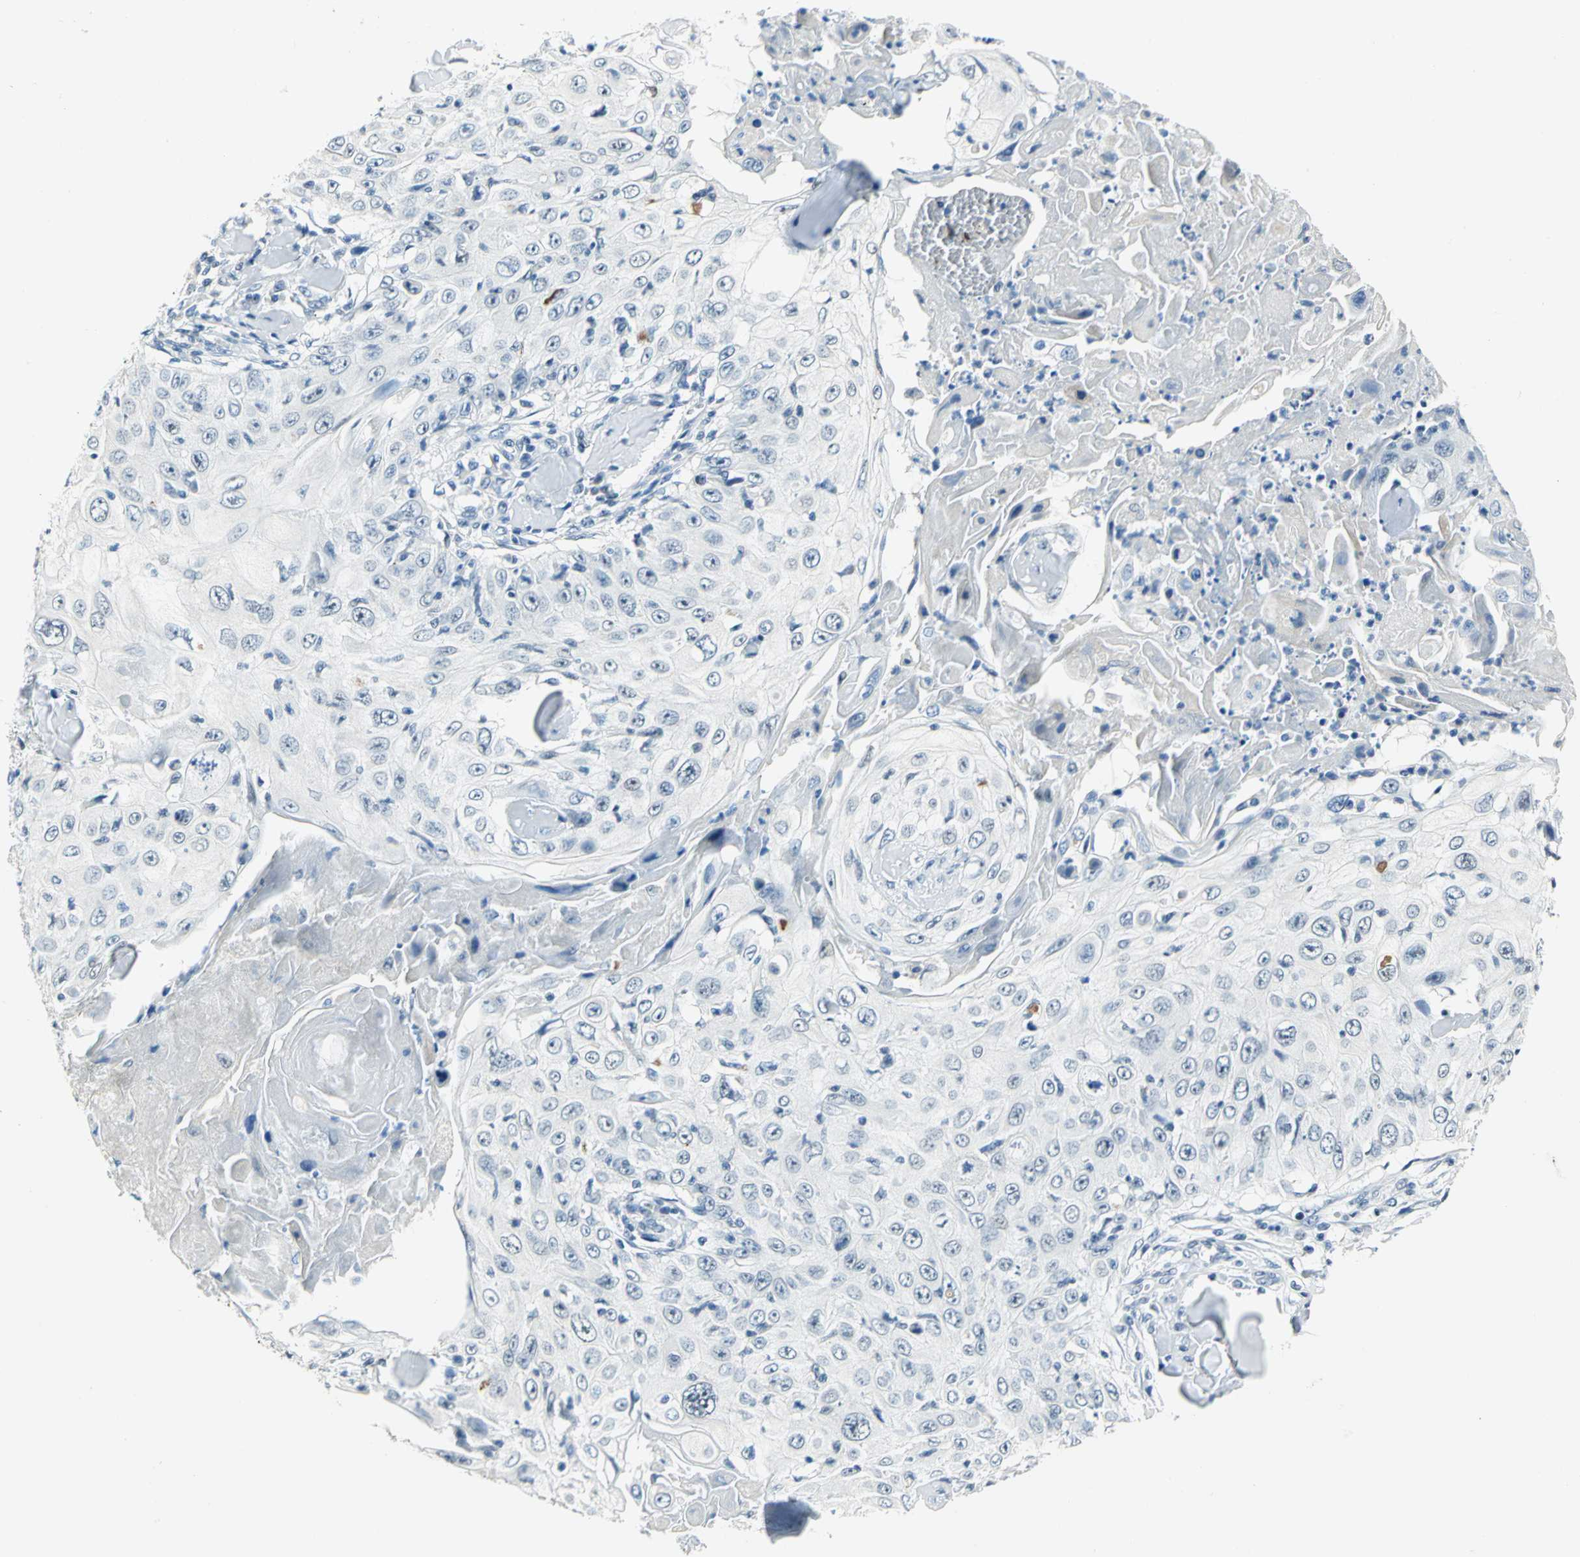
{"staining": {"intensity": "negative", "quantity": "none", "location": "none"}, "tissue": "skin cancer", "cell_type": "Tumor cells", "image_type": "cancer", "snomed": [{"axis": "morphology", "description": "Squamous cell carcinoma, NOS"}, {"axis": "topography", "description": "Skin"}], "caption": "An IHC histopathology image of squamous cell carcinoma (skin) is shown. There is no staining in tumor cells of squamous cell carcinoma (skin). (DAB (3,3'-diaminobenzidine) immunohistochemistry visualized using brightfield microscopy, high magnification).", "gene": "RAD17", "patient": {"sex": "male", "age": 86}}